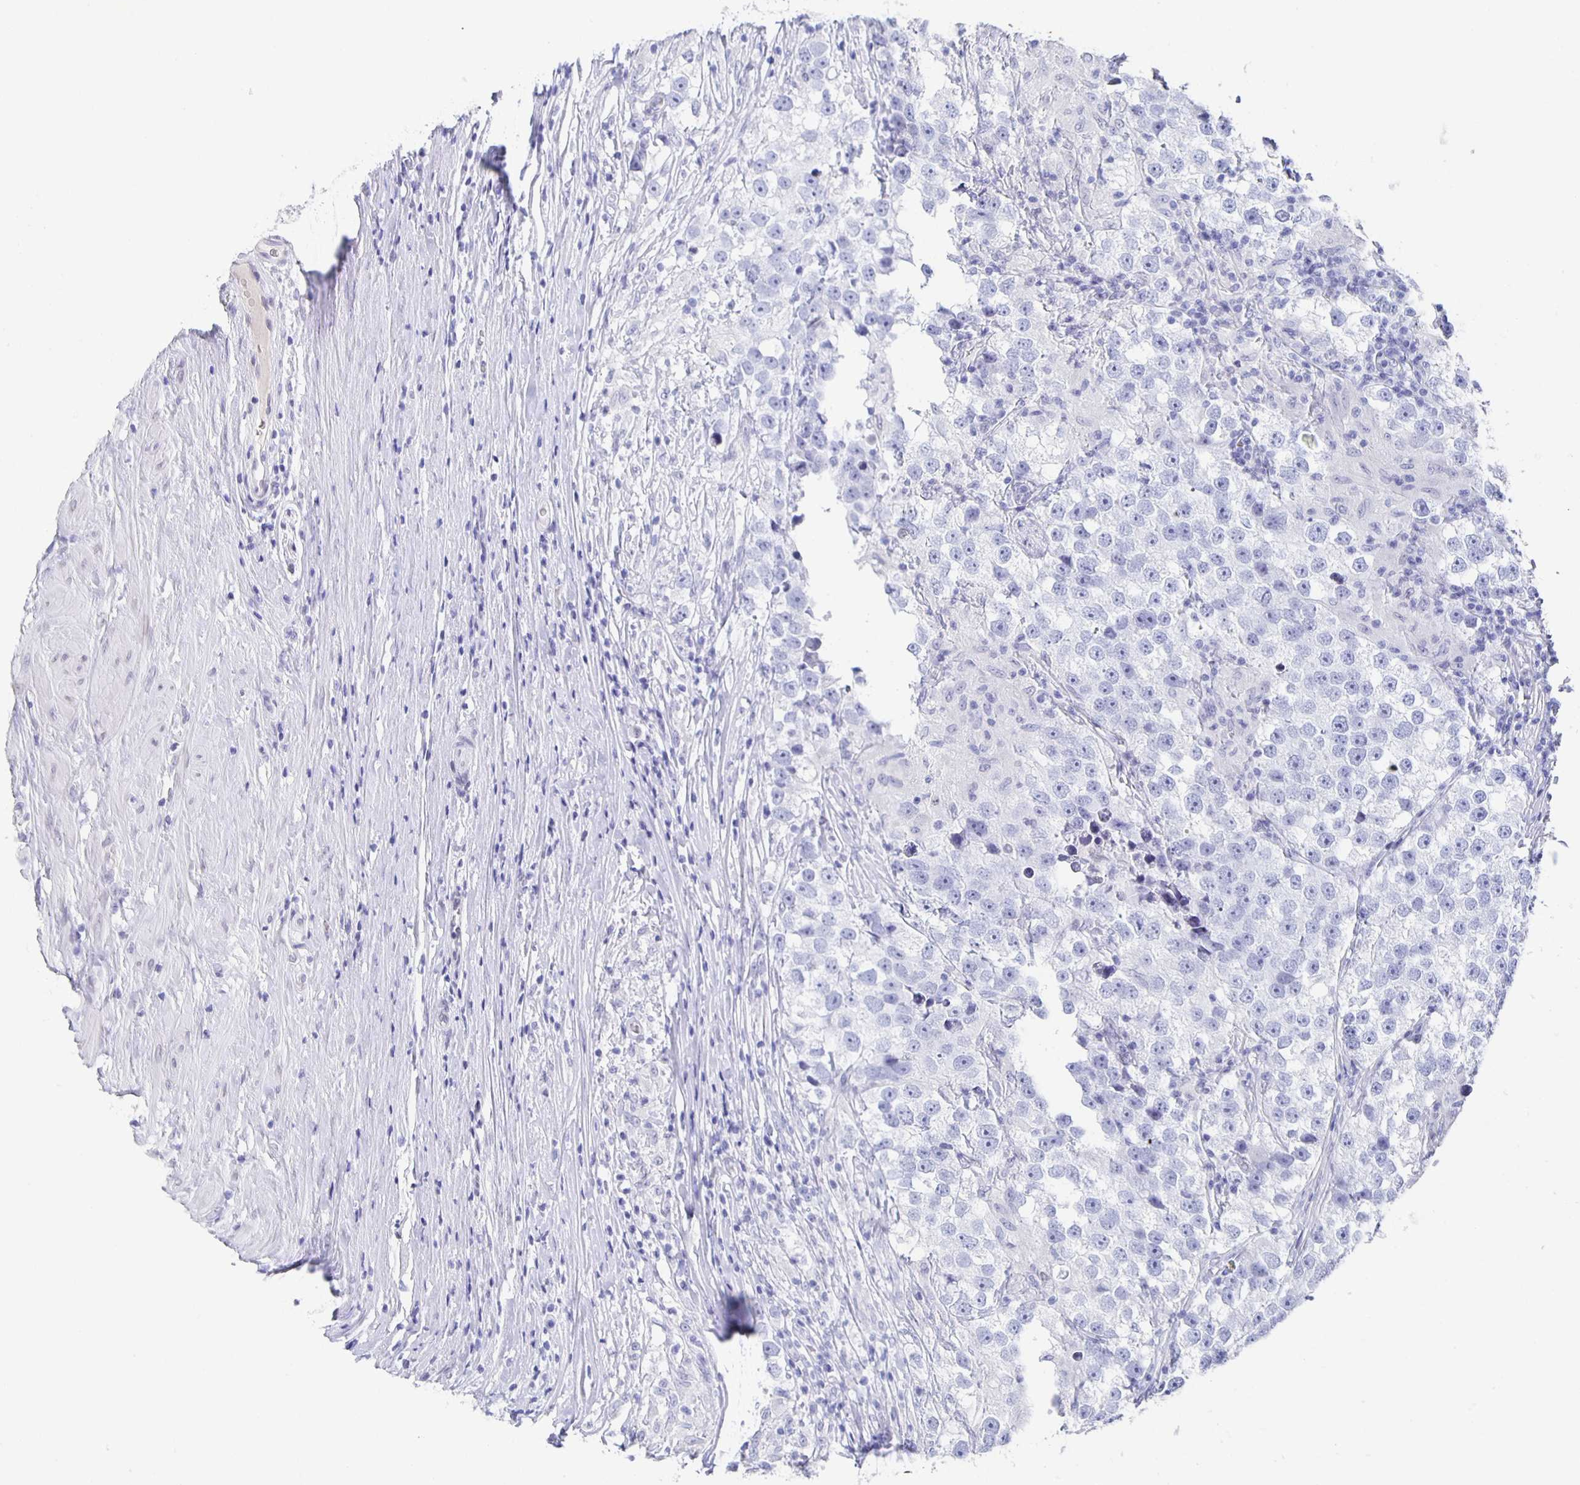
{"staining": {"intensity": "negative", "quantity": "none", "location": "none"}, "tissue": "testis cancer", "cell_type": "Tumor cells", "image_type": "cancer", "snomed": [{"axis": "morphology", "description": "Seminoma, NOS"}, {"axis": "topography", "description": "Testis"}], "caption": "Immunohistochemistry (IHC) histopathology image of testis seminoma stained for a protein (brown), which demonstrates no expression in tumor cells.", "gene": "CCDC17", "patient": {"sex": "male", "age": 46}}